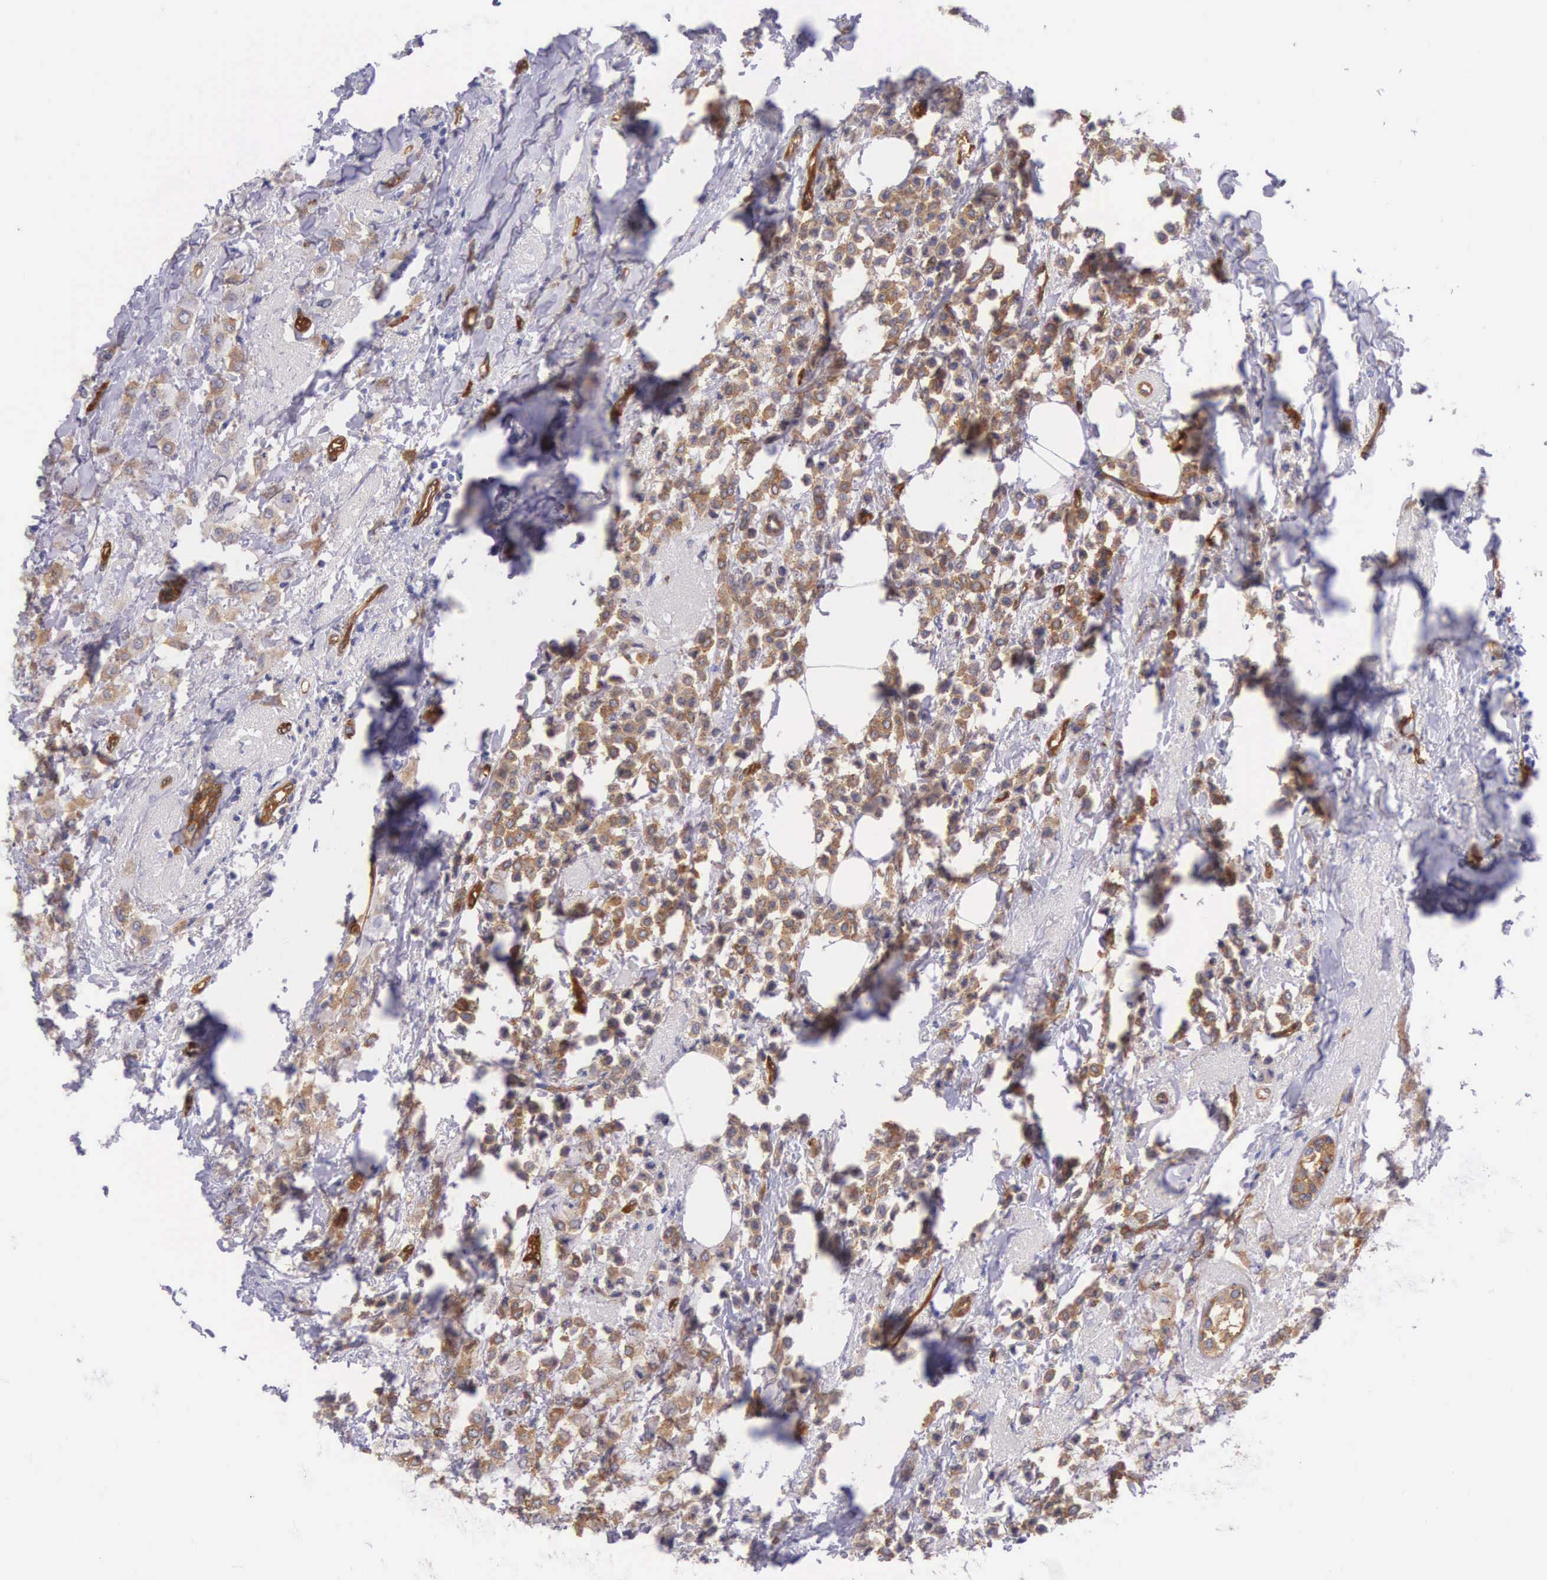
{"staining": {"intensity": "strong", "quantity": ">75%", "location": "cytoplasmic/membranous"}, "tissue": "breast cancer", "cell_type": "Tumor cells", "image_type": "cancer", "snomed": [{"axis": "morphology", "description": "Lobular carcinoma"}, {"axis": "topography", "description": "Breast"}], "caption": "A high amount of strong cytoplasmic/membranous expression is appreciated in approximately >75% of tumor cells in lobular carcinoma (breast) tissue.", "gene": "BCAR1", "patient": {"sex": "female", "age": 85}}